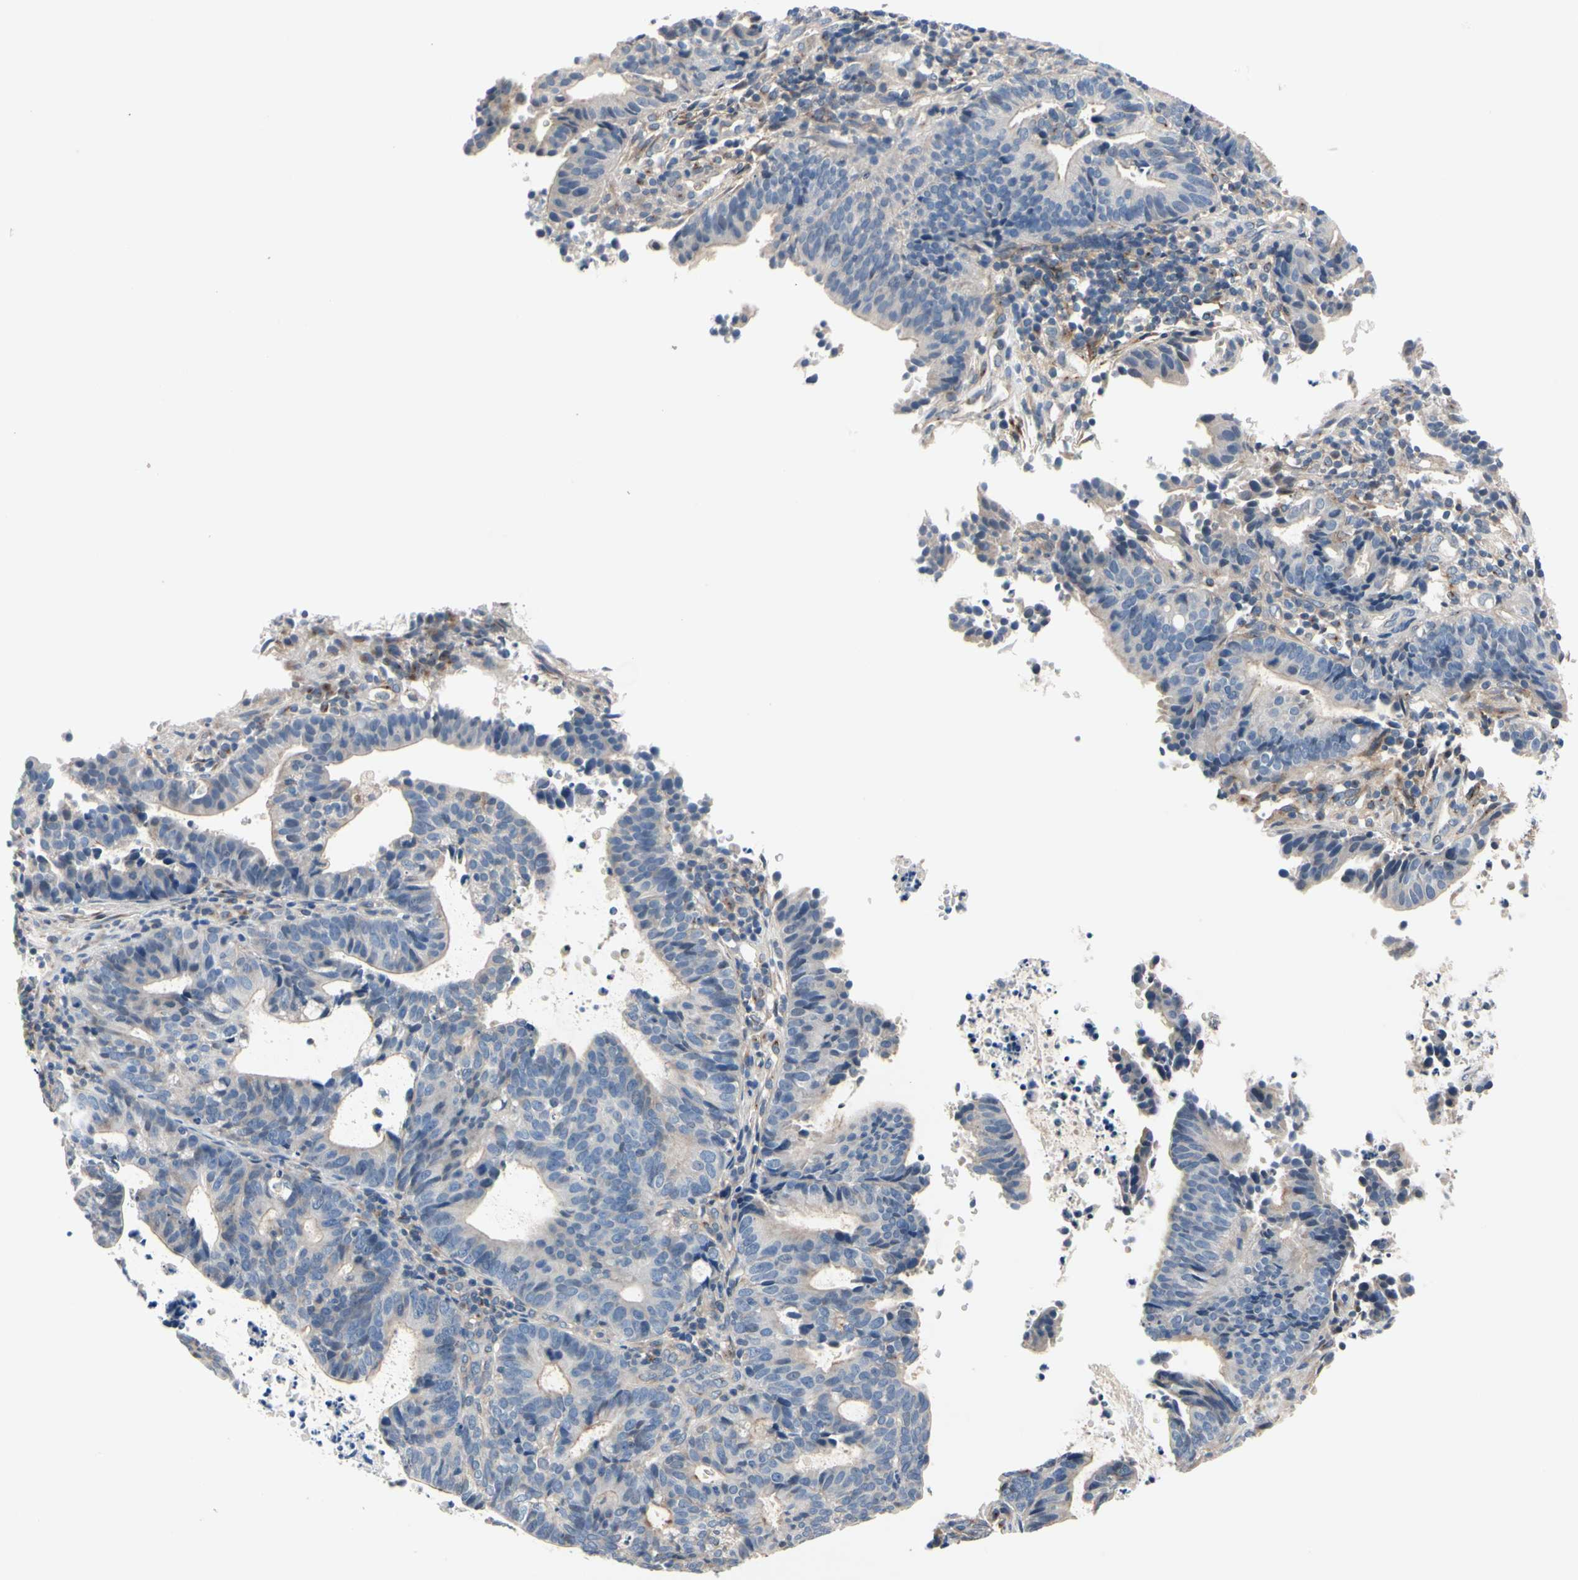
{"staining": {"intensity": "moderate", "quantity": "<25%", "location": "cytoplasmic/membranous"}, "tissue": "endometrial cancer", "cell_type": "Tumor cells", "image_type": "cancer", "snomed": [{"axis": "morphology", "description": "Adenocarcinoma, NOS"}, {"axis": "topography", "description": "Uterus"}], "caption": "Endometrial adenocarcinoma stained with immunohistochemistry (IHC) displays moderate cytoplasmic/membranous positivity in approximately <25% of tumor cells.", "gene": "PRKAR2B", "patient": {"sex": "female", "age": 83}}